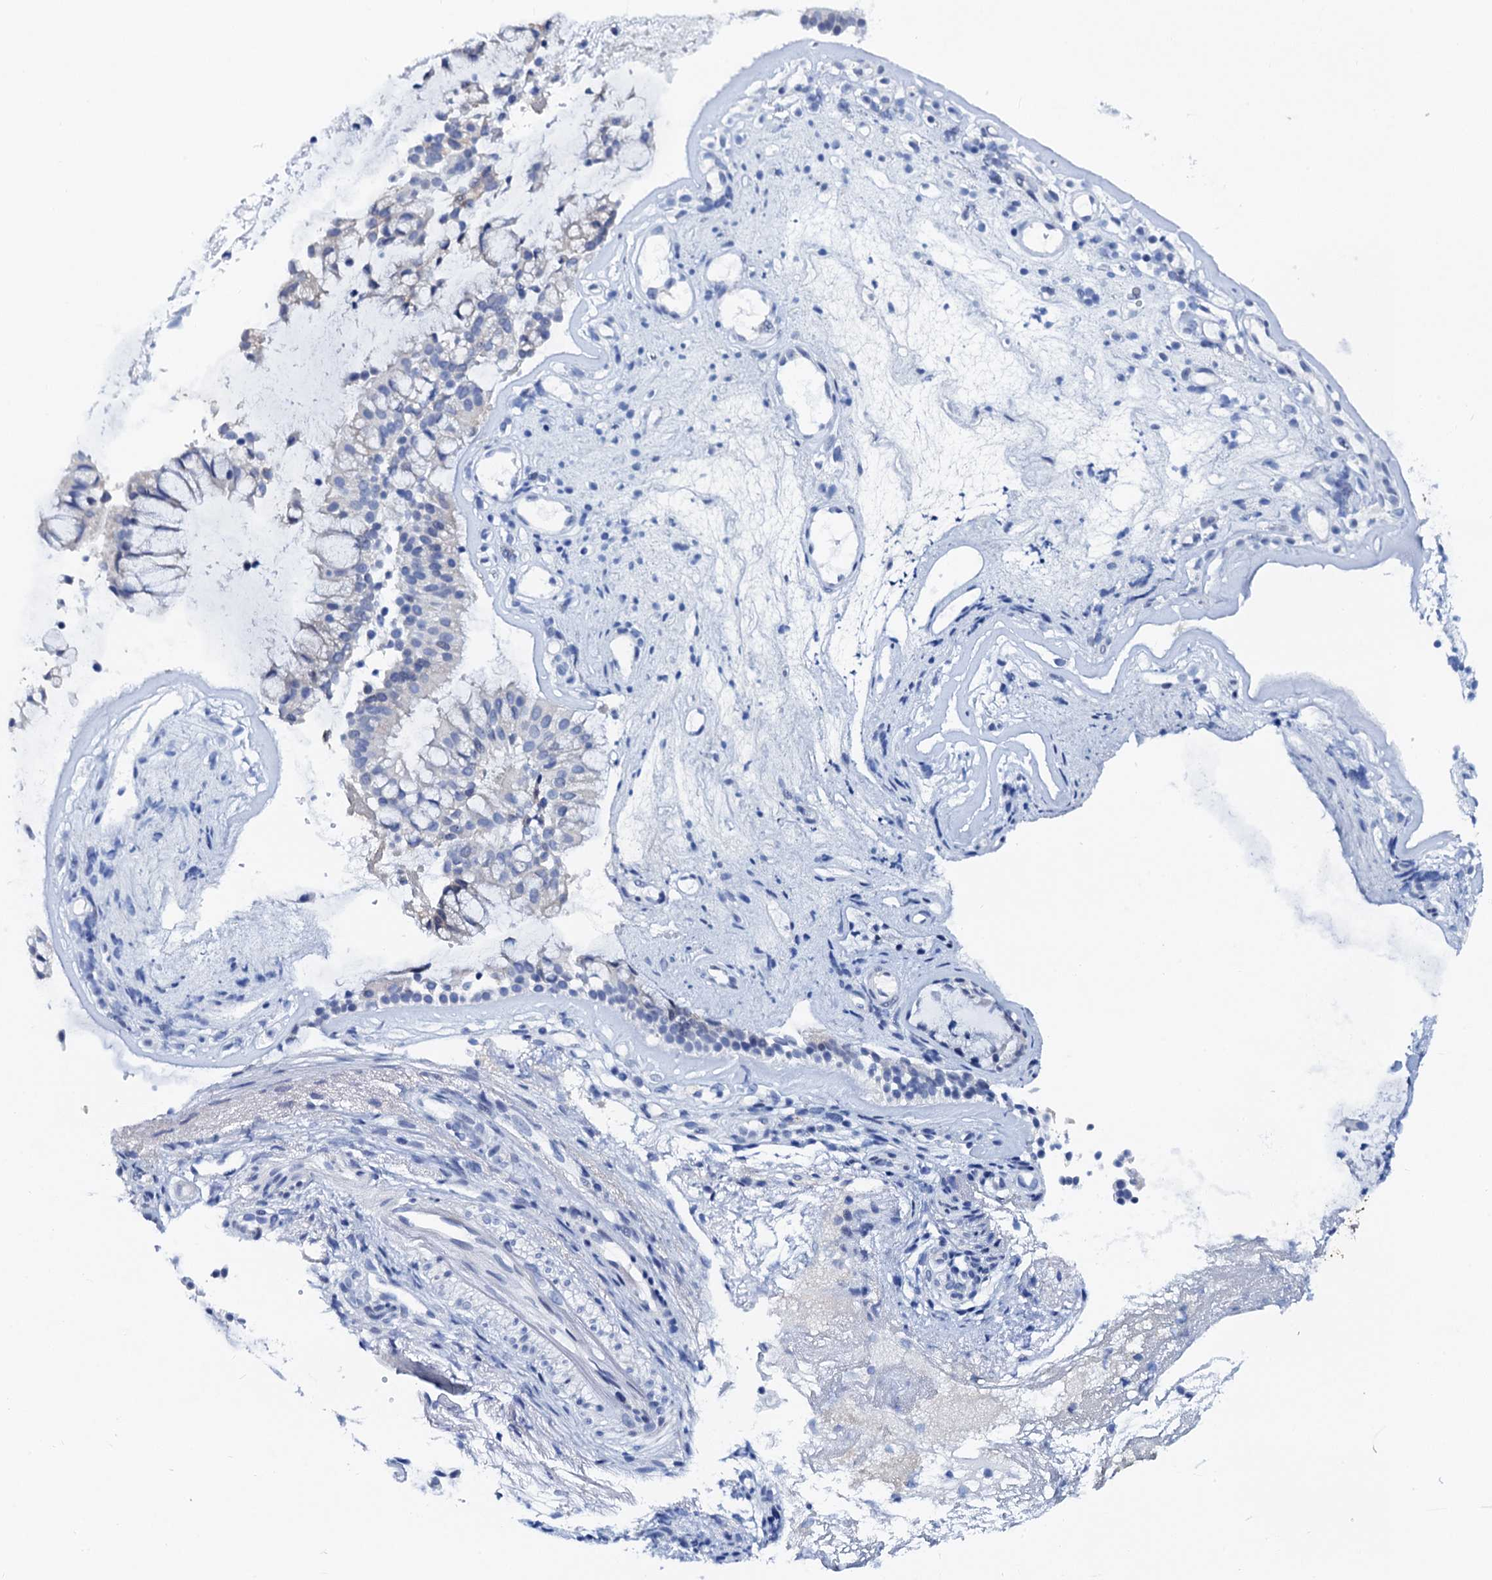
{"staining": {"intensity": "negative", "quantity": "none", "location": "none"}, "tissue": "nasopharynx", "cell_type": "Respiratory epithelial cells", "image_type": "normal", "snomed": [{"axis": "morphology", "description": "Normal tissue, NOS"}, {"axis": "topography", "description": "Nasopharynx"}], "caption": "The photomicrograph exhibits no staining of respiratory epithelial cells in unremarkable nasopharynx. (DAB IHC, high magnification).", "gene": "LYPD3", "patient": {"sex": "female", "age": 39}}